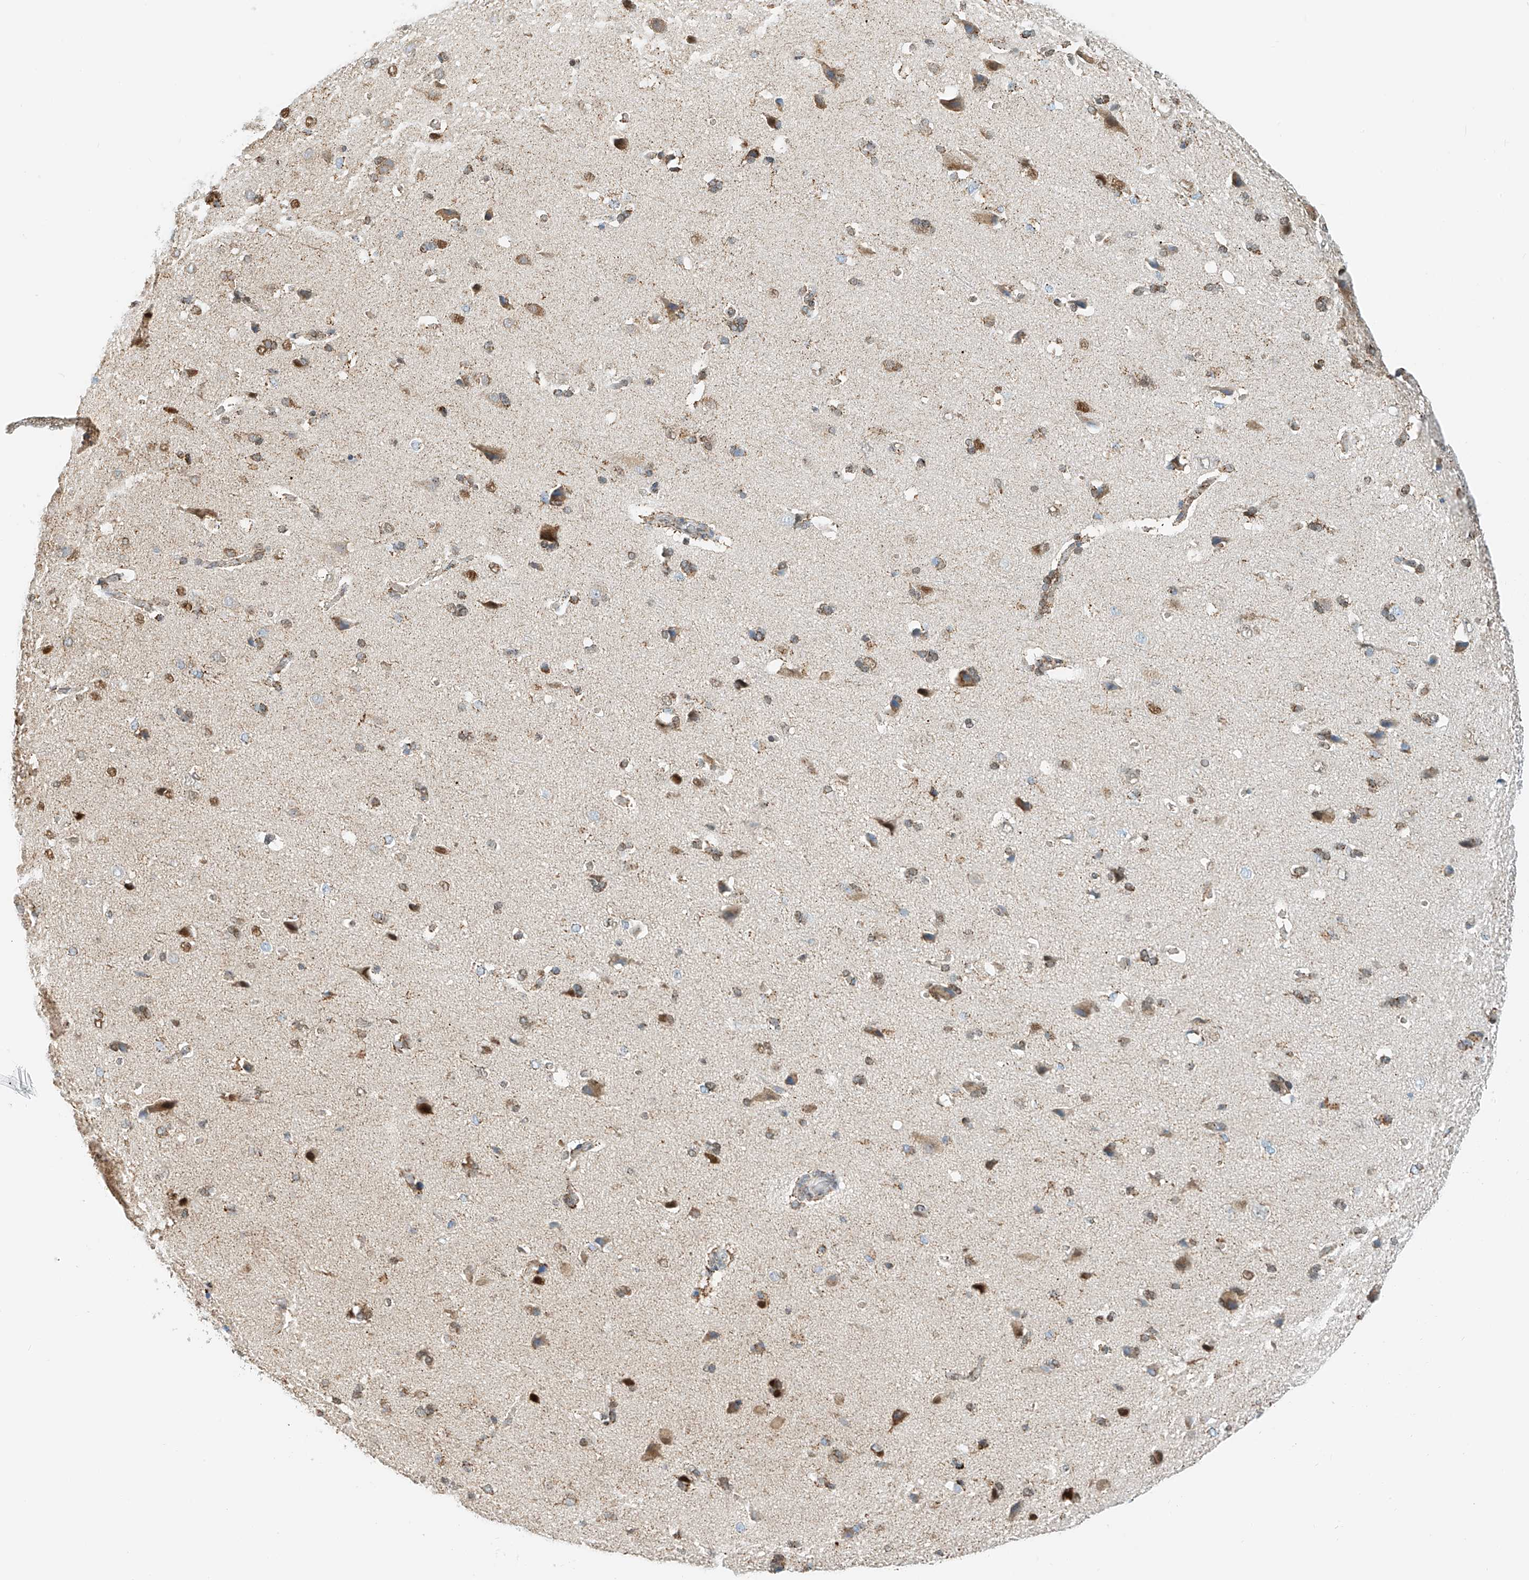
{"staining": {"intensity": "moderate", "quantity": ">75%", "location": "cytoplasmic/membranous"}, "tissue": "cerebral cortex", "cell_type": "Endothelial cells", "image_type": "normal", "snomed": [{"axis": "morphology", "description": "Normal tissue, NOS"}, {"axis": "topography", "description": "Cerebral cortex"}], "caption": "This is a micrograph of IHC staining of unremarkable cerebral cortex, which shows moderate staining in the cytoplasmic/membranous of endothelial cells.", "gene": "PPA2", "patient": {"sex": "male", "age": 62}}